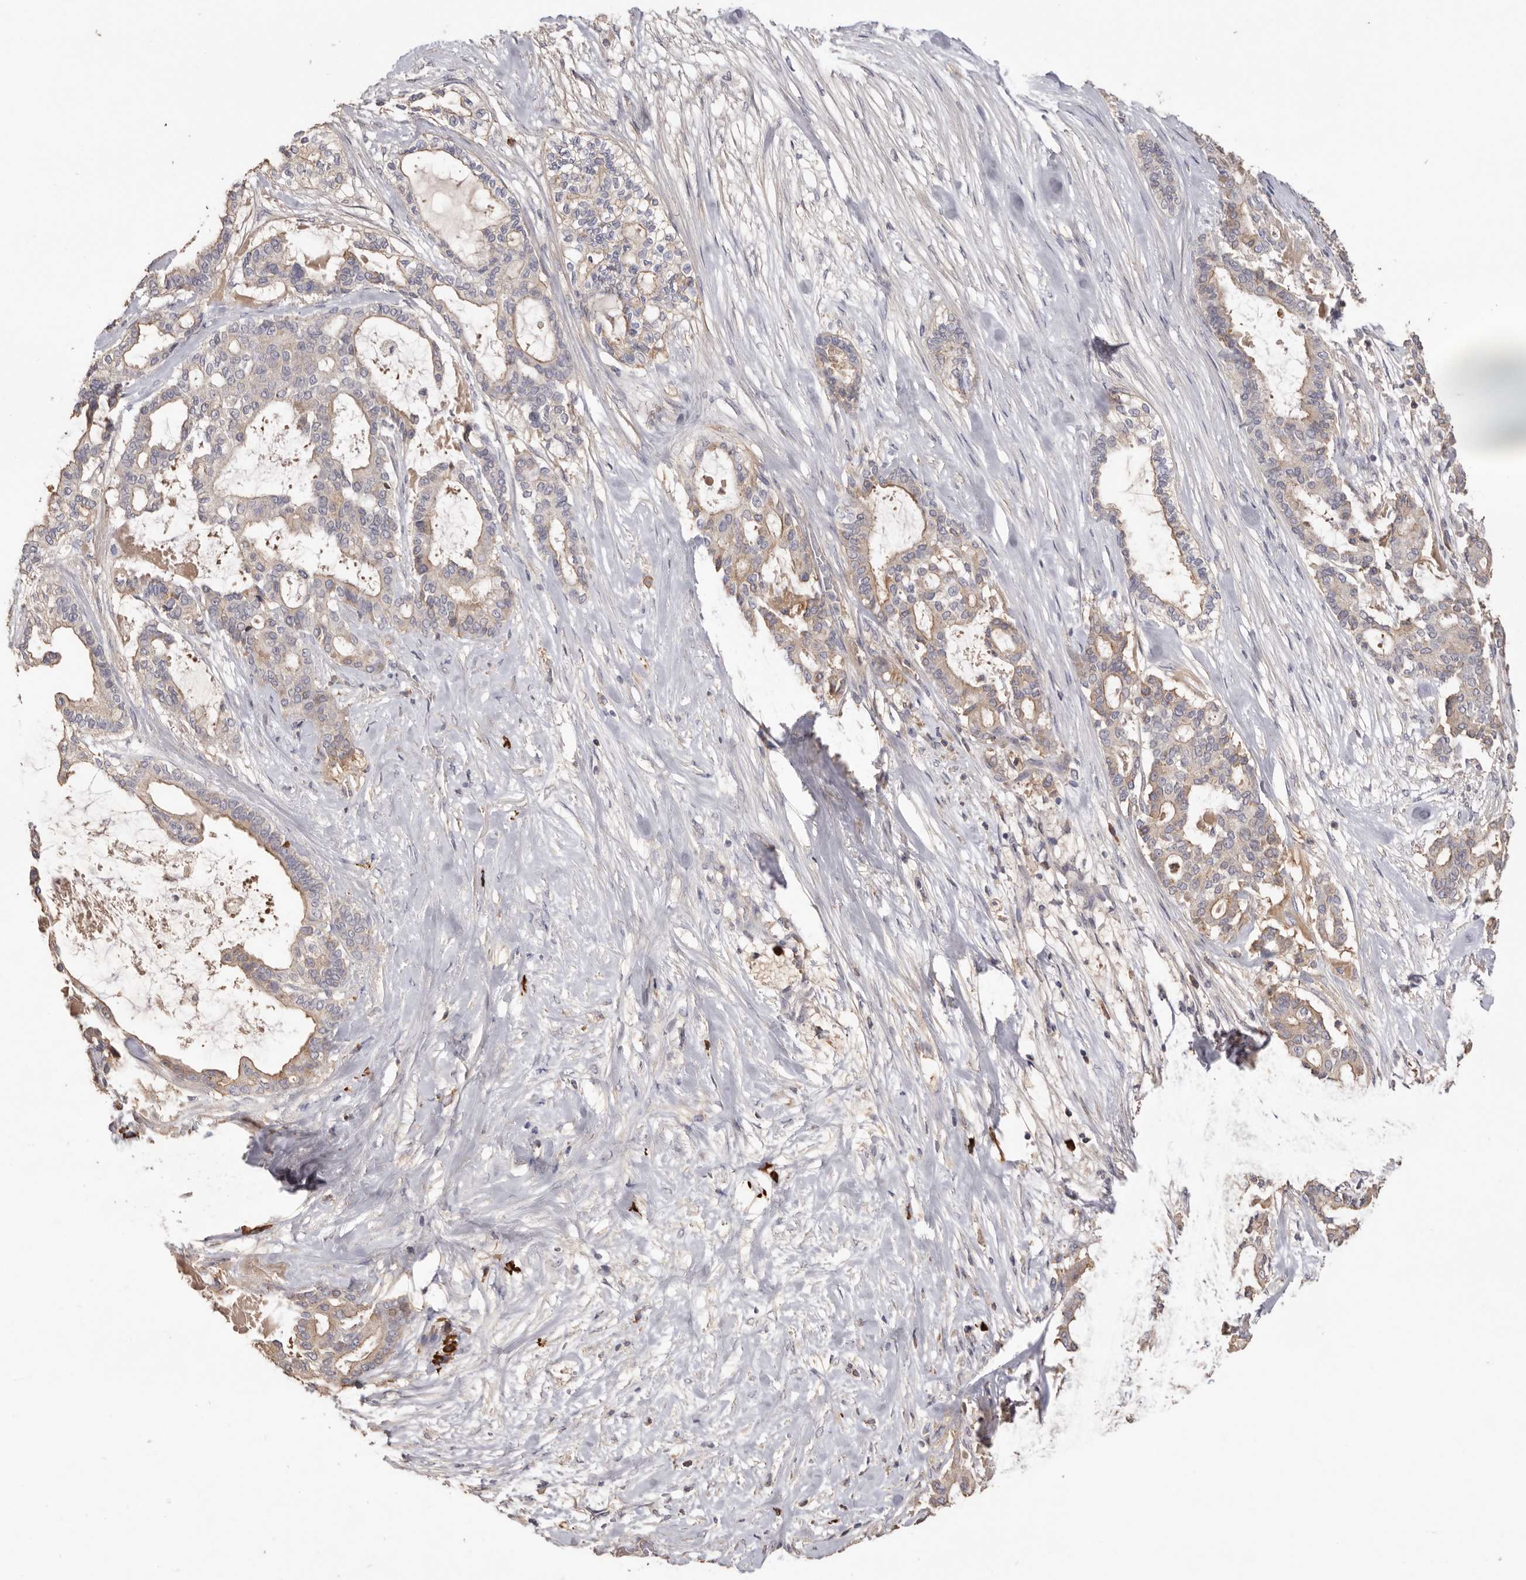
{"staining": {"intensity": "moderate", "quantity": "<25%", "location": "cytoplasmic/membranous"}, "tissue": "pancreatic cancer", "cell_type": "Tumor cells", "image_type": "cancer", "snomed": [{"axis": "morphology", "description": "Adenocarcinoma, NOS"}, {"axis": "topography", "description": "Pancreas"}], "caption": "A histopathology image showing moderate cytoplasmic/membranous staining in about <25% of tumor cells in adenocarcinoma (pancreatic), as visualized by brown immunohistochemical staining.", "gene": "HCAR2", "patient": {"sex": "male", "age": 63}}